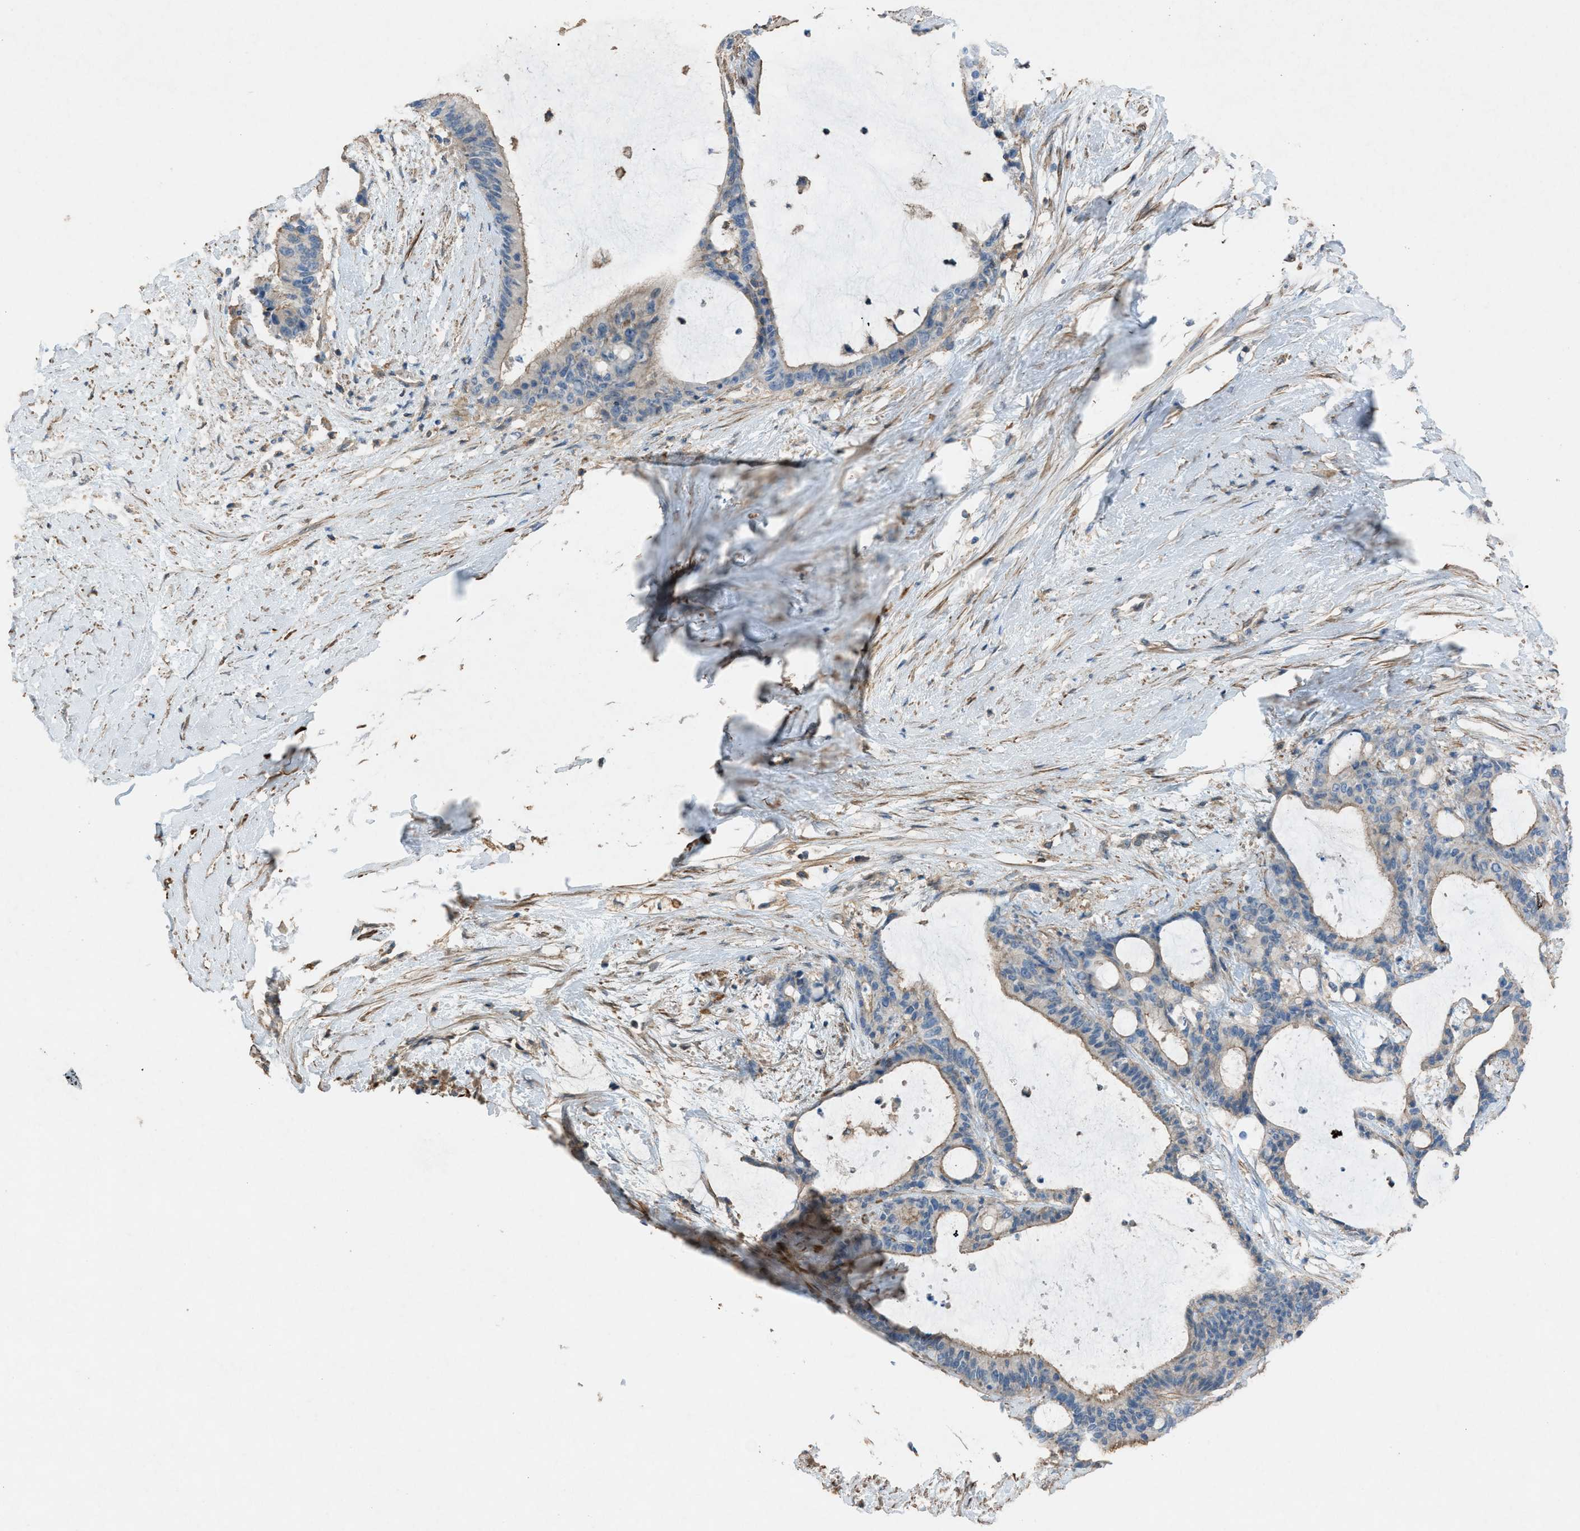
{"staining": {"intensity": "weak", "quantity": "25%-75%", "location": "cytoplasmic/membranous"}, "tissue": "liver cancer", "cell_type": "Tumor cells", "image_type": "cancer", "snomed": [{"axis": "morphology", "description": "Cholangiocarcinoma"}, {"axis": "topography", "description": "Liver"}], "caption": "A high-resolution histopathology image shows IHC staining of liver cancer, which shows weak cytoplasmic/membranous expression in approximately 25%-75% of tumor cells. (DAB (3,3'-diaminobenzidine) IHC with brightfield microscopy, high magnification).", "gene": "NCK2", "patient": {"sex": "female", "age": 73}}